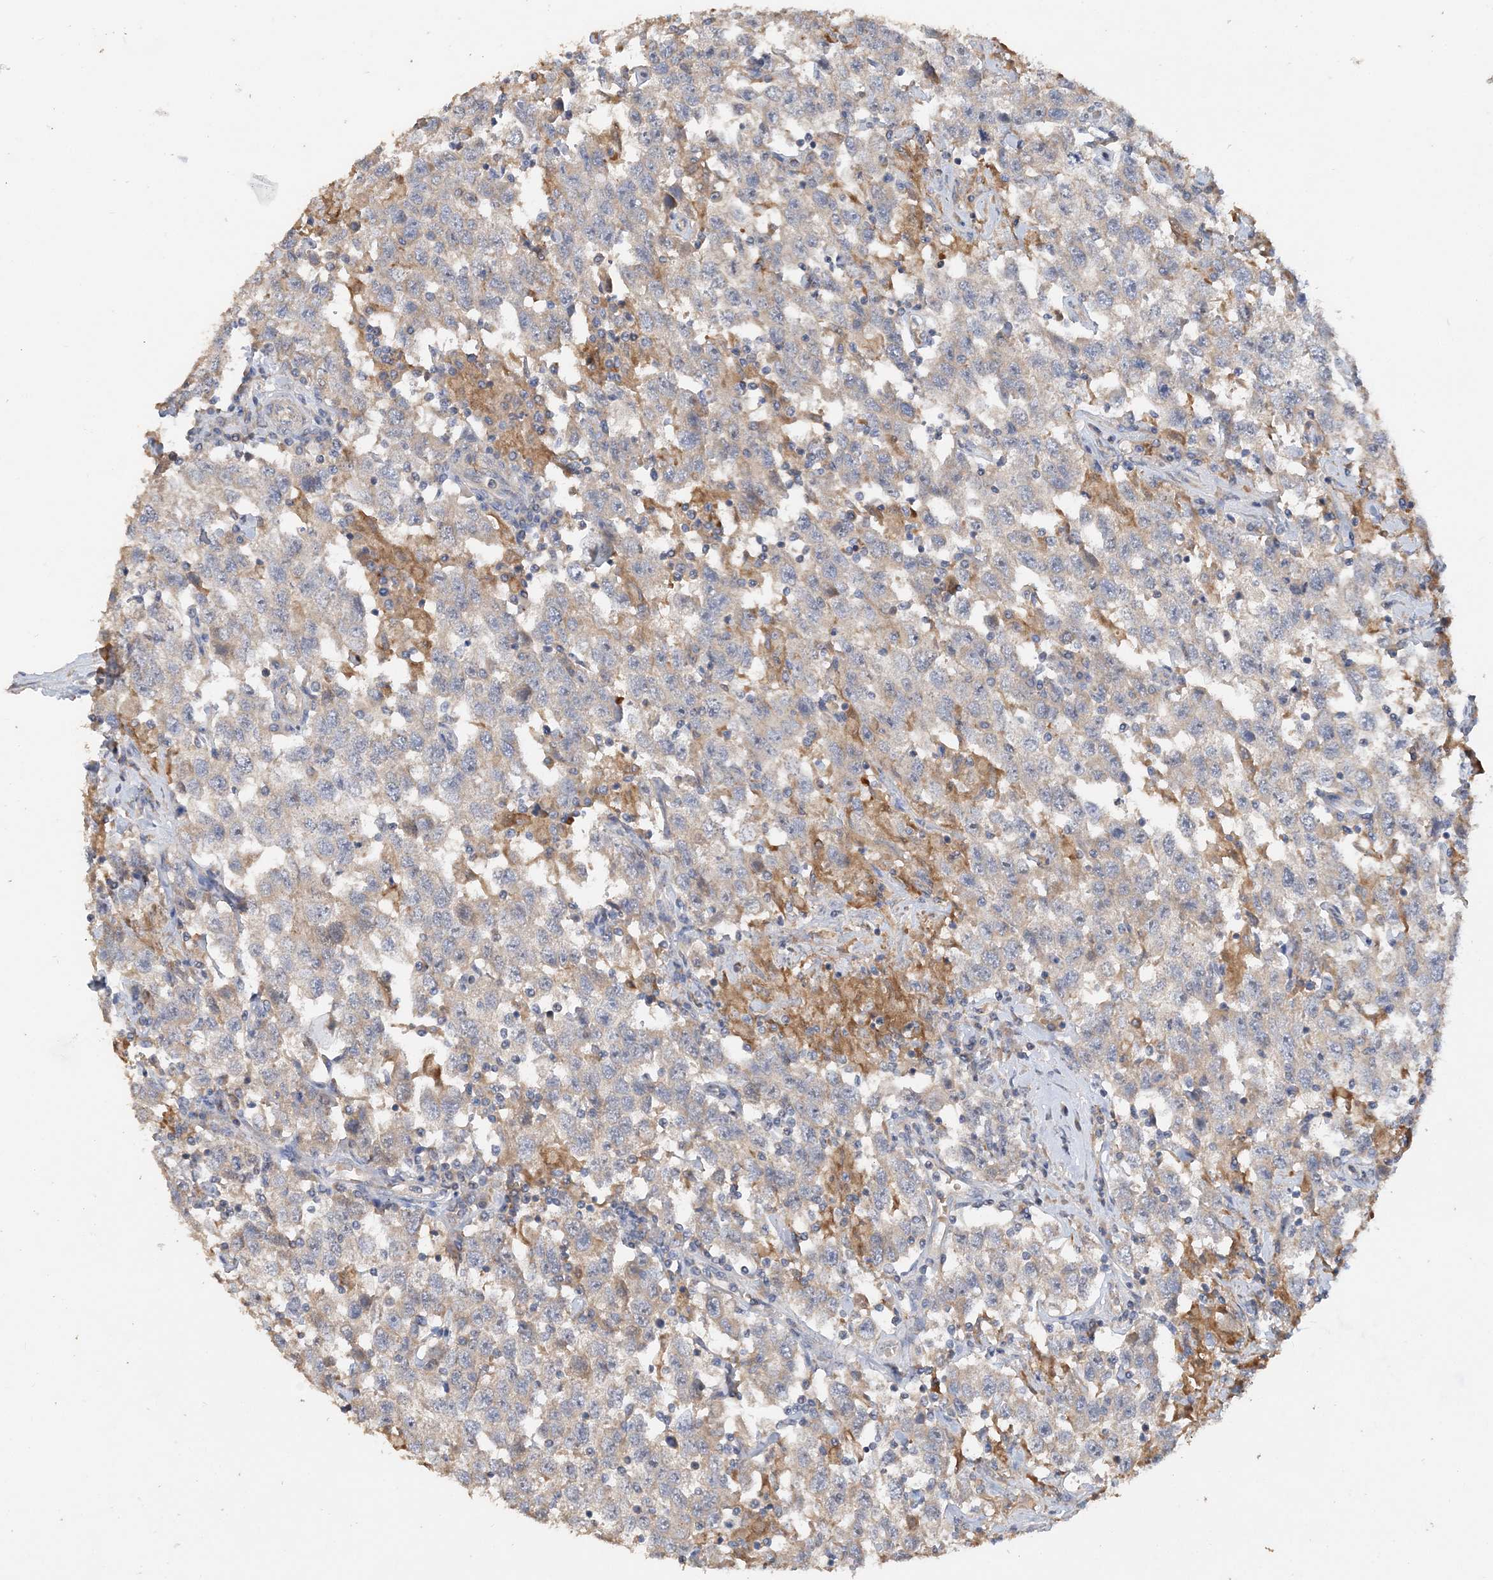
{"staining": {"intensity": "weak", "quantity": "<25%", "location": "cytoplasmic/membranous"}, "tissue": "testis cancer", "cell_type": "Tumor cells", "image_type": "cancer", "snomed": [{"axis": "morphology", "description": "Seminoma, NOS"}, {"axis": "topography", "description": "Testis"}], "caption": "Immunohistochemistry (IHC) of human testis seminoma displays no positivity in tumor cells.", "gene": "GRINA", "patient": {"sex": "male", "age": 41}}